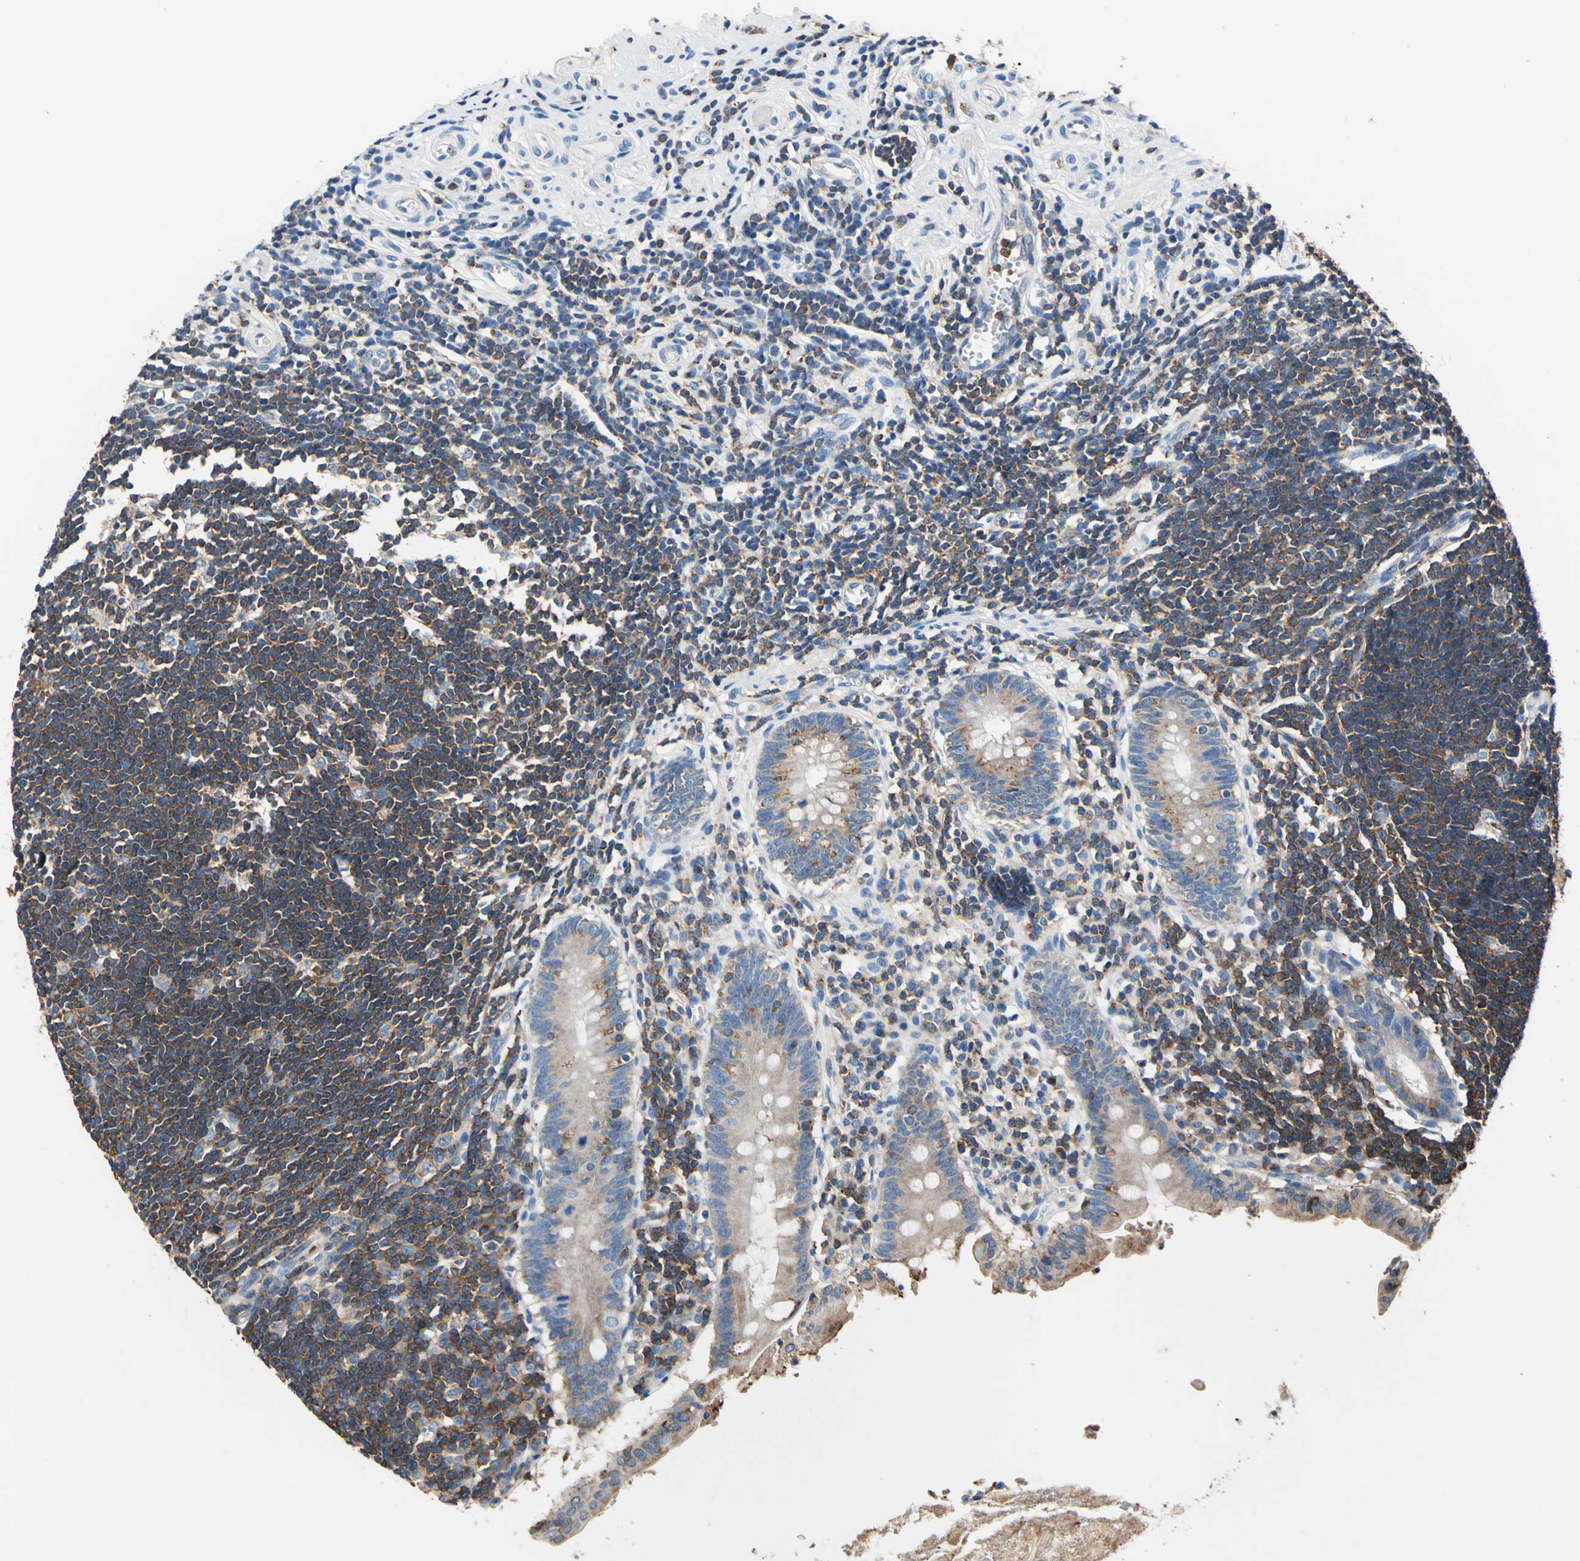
{"staining": {"intensity": "moderate", "quantity": ">75%", "location": "cytoplasmic/membranous"}, "tissue": "appendix", "cell_type": "Glandular cells", "image_type": "normal", "snomed": [{"axis": "morphology", "description": "Normal tissue, NOS"}, {"axis": "topography", "description": "Appendix"}], "caption": "This is an image of immunohistochemistry (IHC) staining of unremarkable appendix, which shows moderate positivity in the cytoplasmic/membranous of glandular cells.", "gene": "SEPTIN11", "patient": {"sex": "female", "age": 50}}